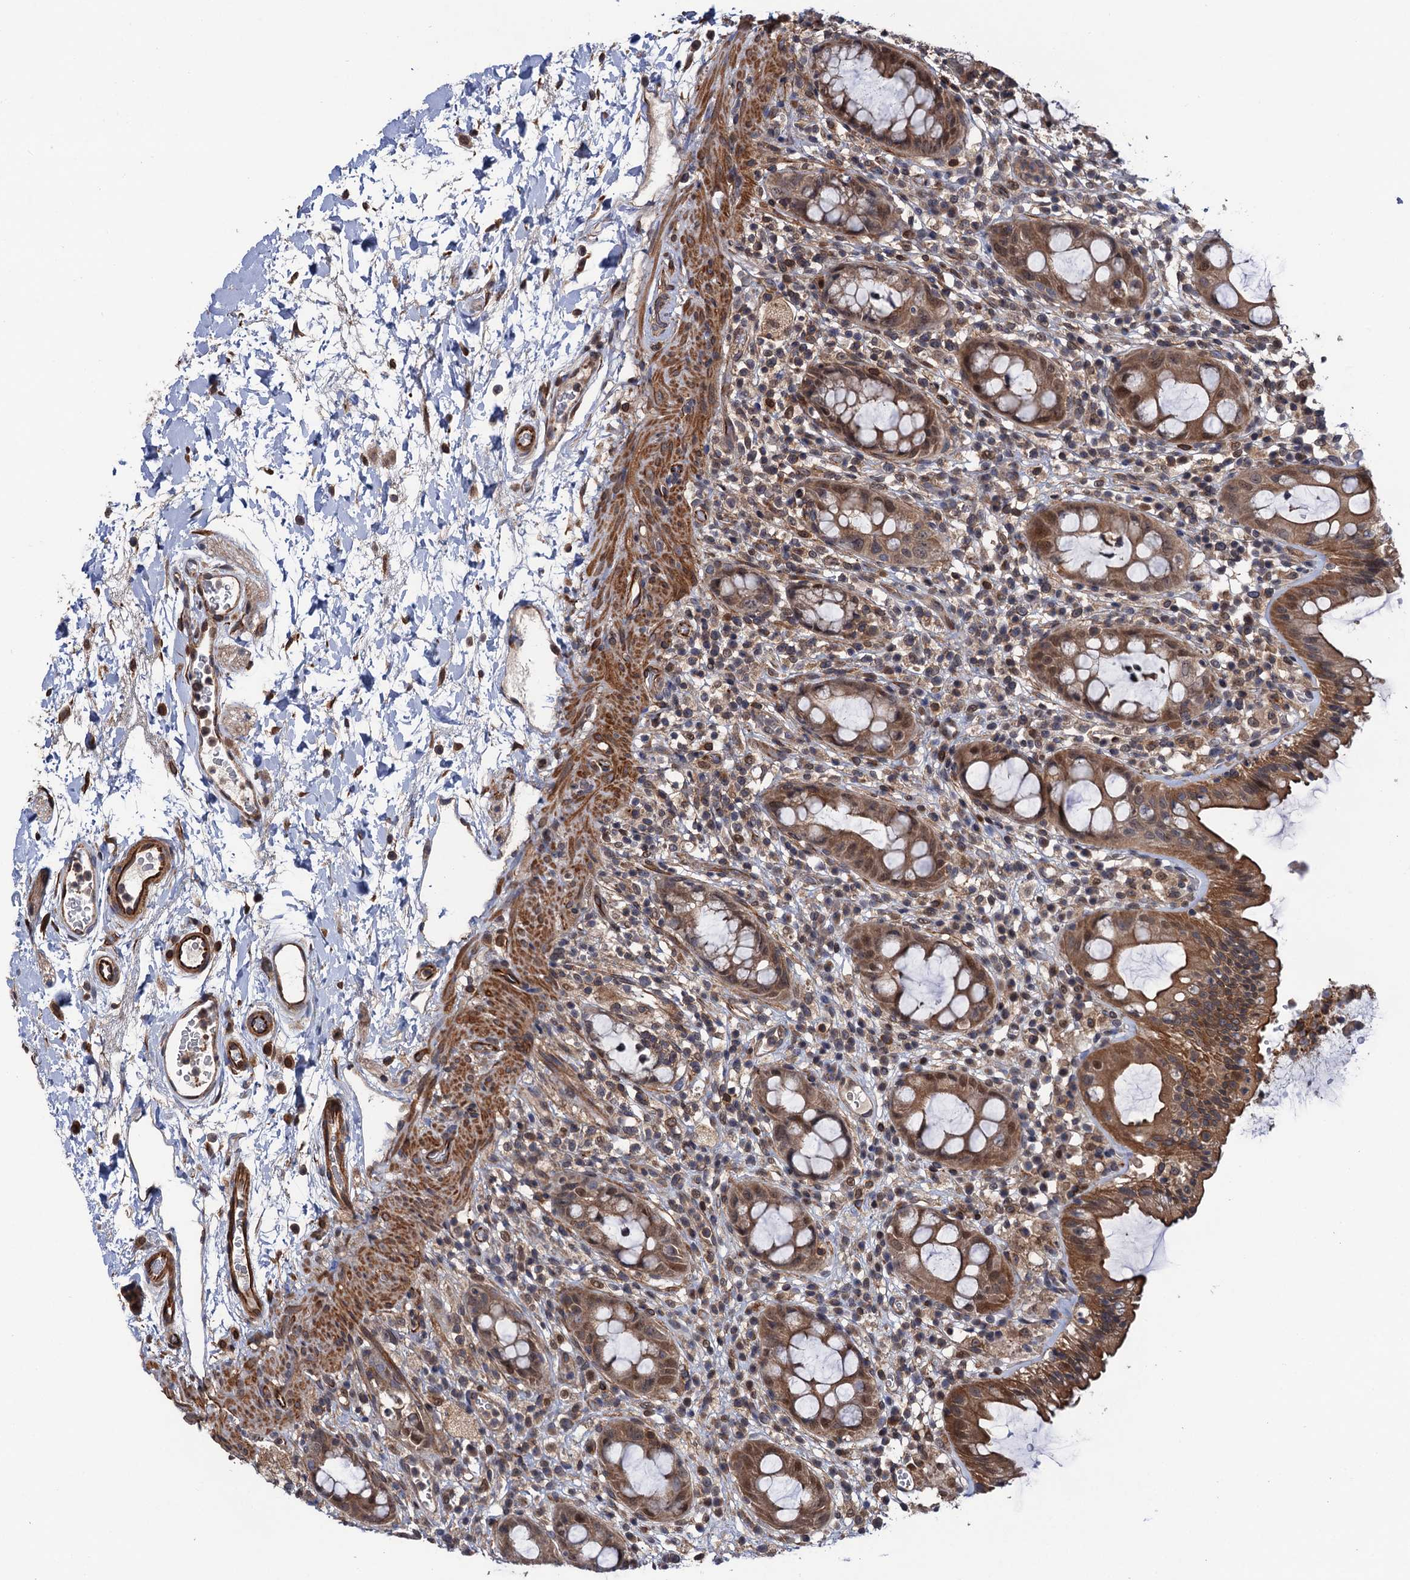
{"staining": {"intensity": "moderate", "quantity": ">75%", "location": "cytoplasmic/membranous,nuclear"}, "tissue": "rectum", "cell_type": "Glandular cells", "image_type": "normal", "snomed": [{"axis": "morphology", "description": "Normal tissue, NOS"}, {"axis": "topography", "description": "Rectum"}], "caption": "An immunohistochemistry image of normal tissue is shown. Protein staining in brown labels moderate cytoplasmic/membranous,nuclear positivity in rectum within glandular cells. (DAB = brown stain, brightfield microscopy at high magnification).", "gene": "FSIP1", "patient": {"sex": "female", "age": 57}}